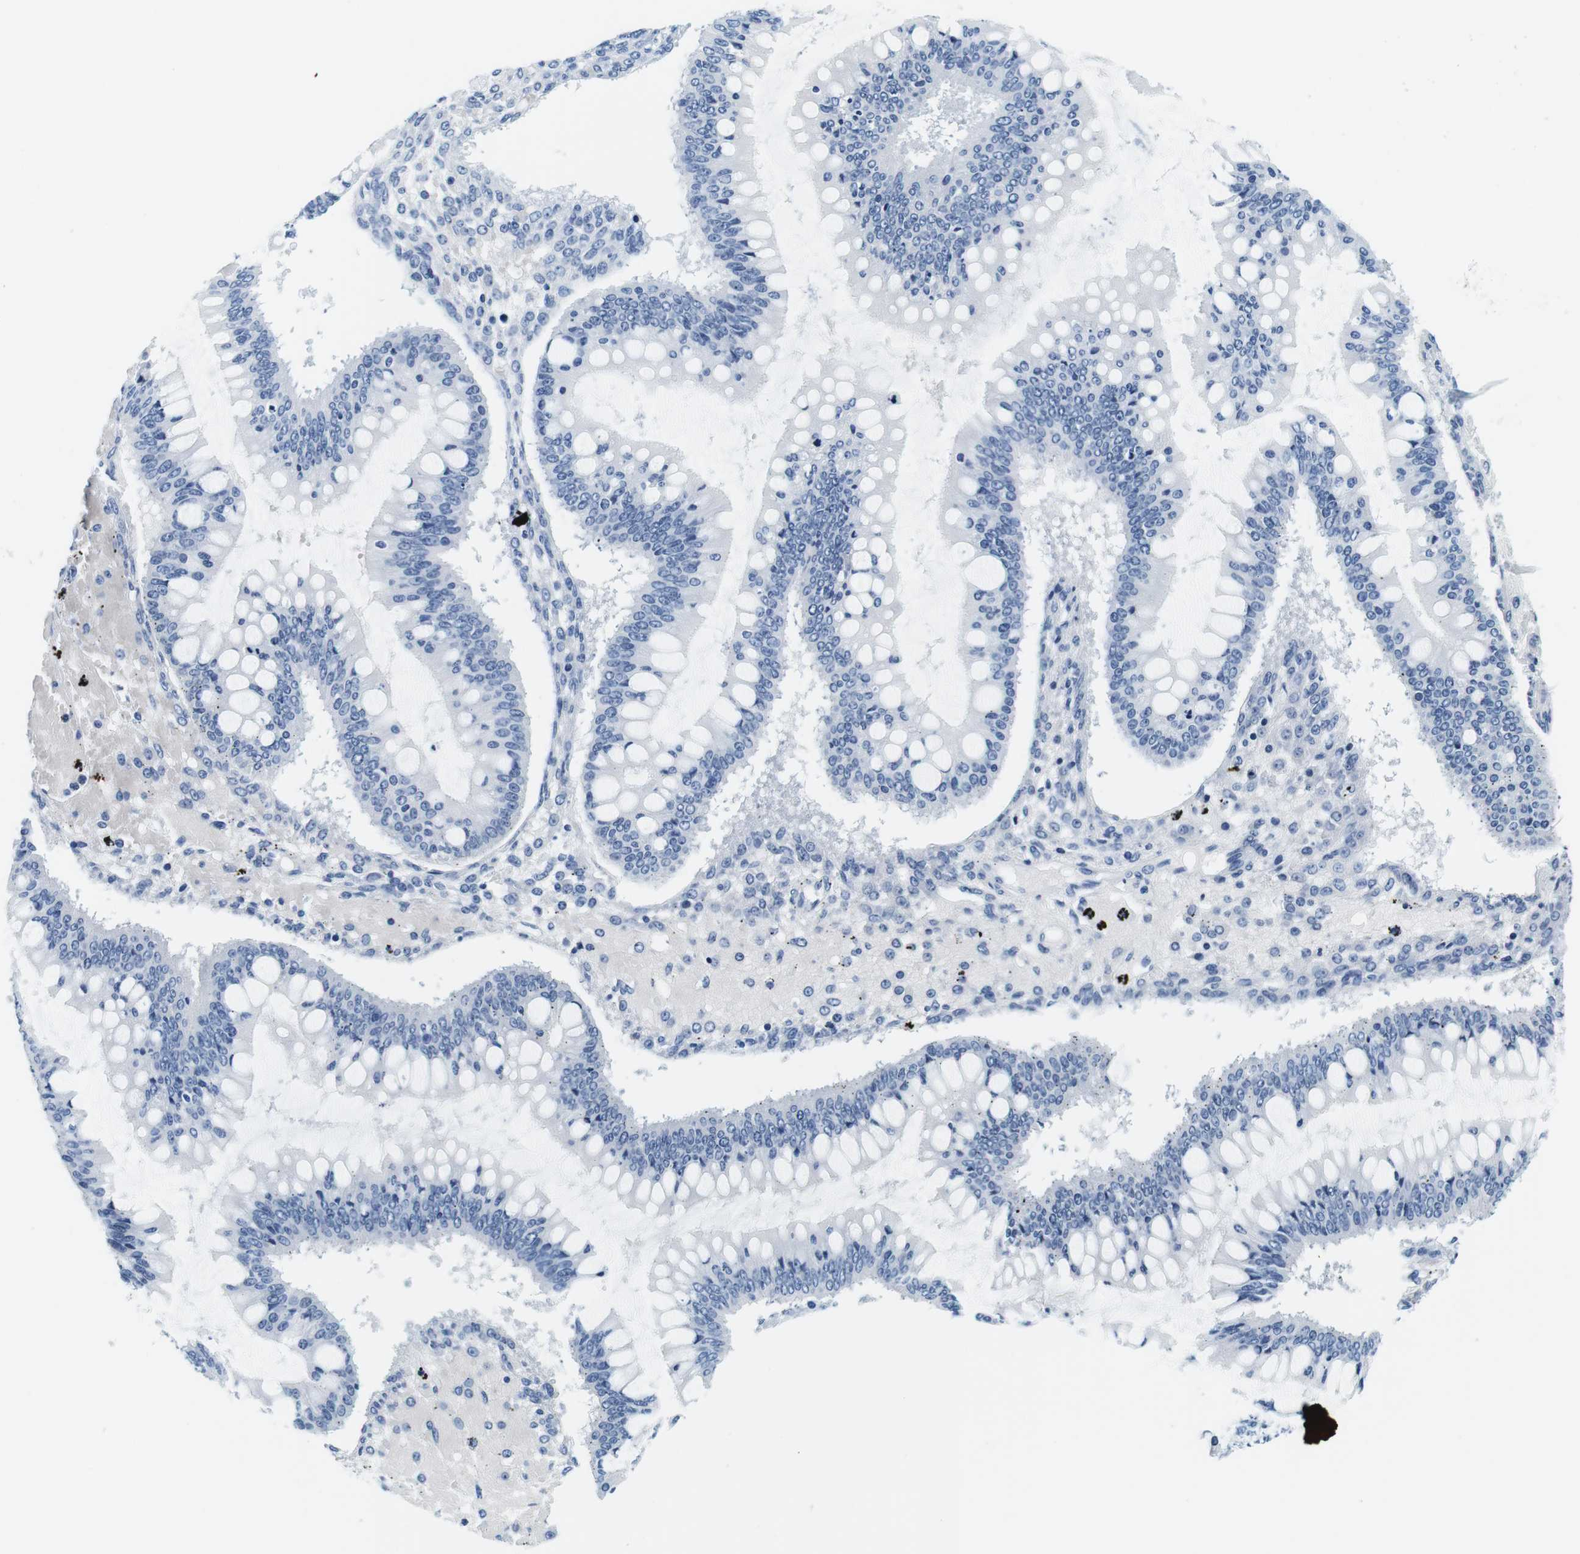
{"staining": {"intensity": "negative", "quantity": "none", "location": "none"}, "tissue": "ovarian cancer", "cell_type": "Tumor cells", "image_type": "cancer", "snomed": [{"axis": "morphology", "description": "Cystadenocarcinoma, mucinous, NOS"}, {"axis": "topography", "description": "Ovary"}], "caption": "Human mucinous cystadenocarcinoma (ovarian) stained for a protein using IHC exhibits no expression in tumor cells.", "gene": "ELANE", "patient": {"sex": "female", "age": 73}}